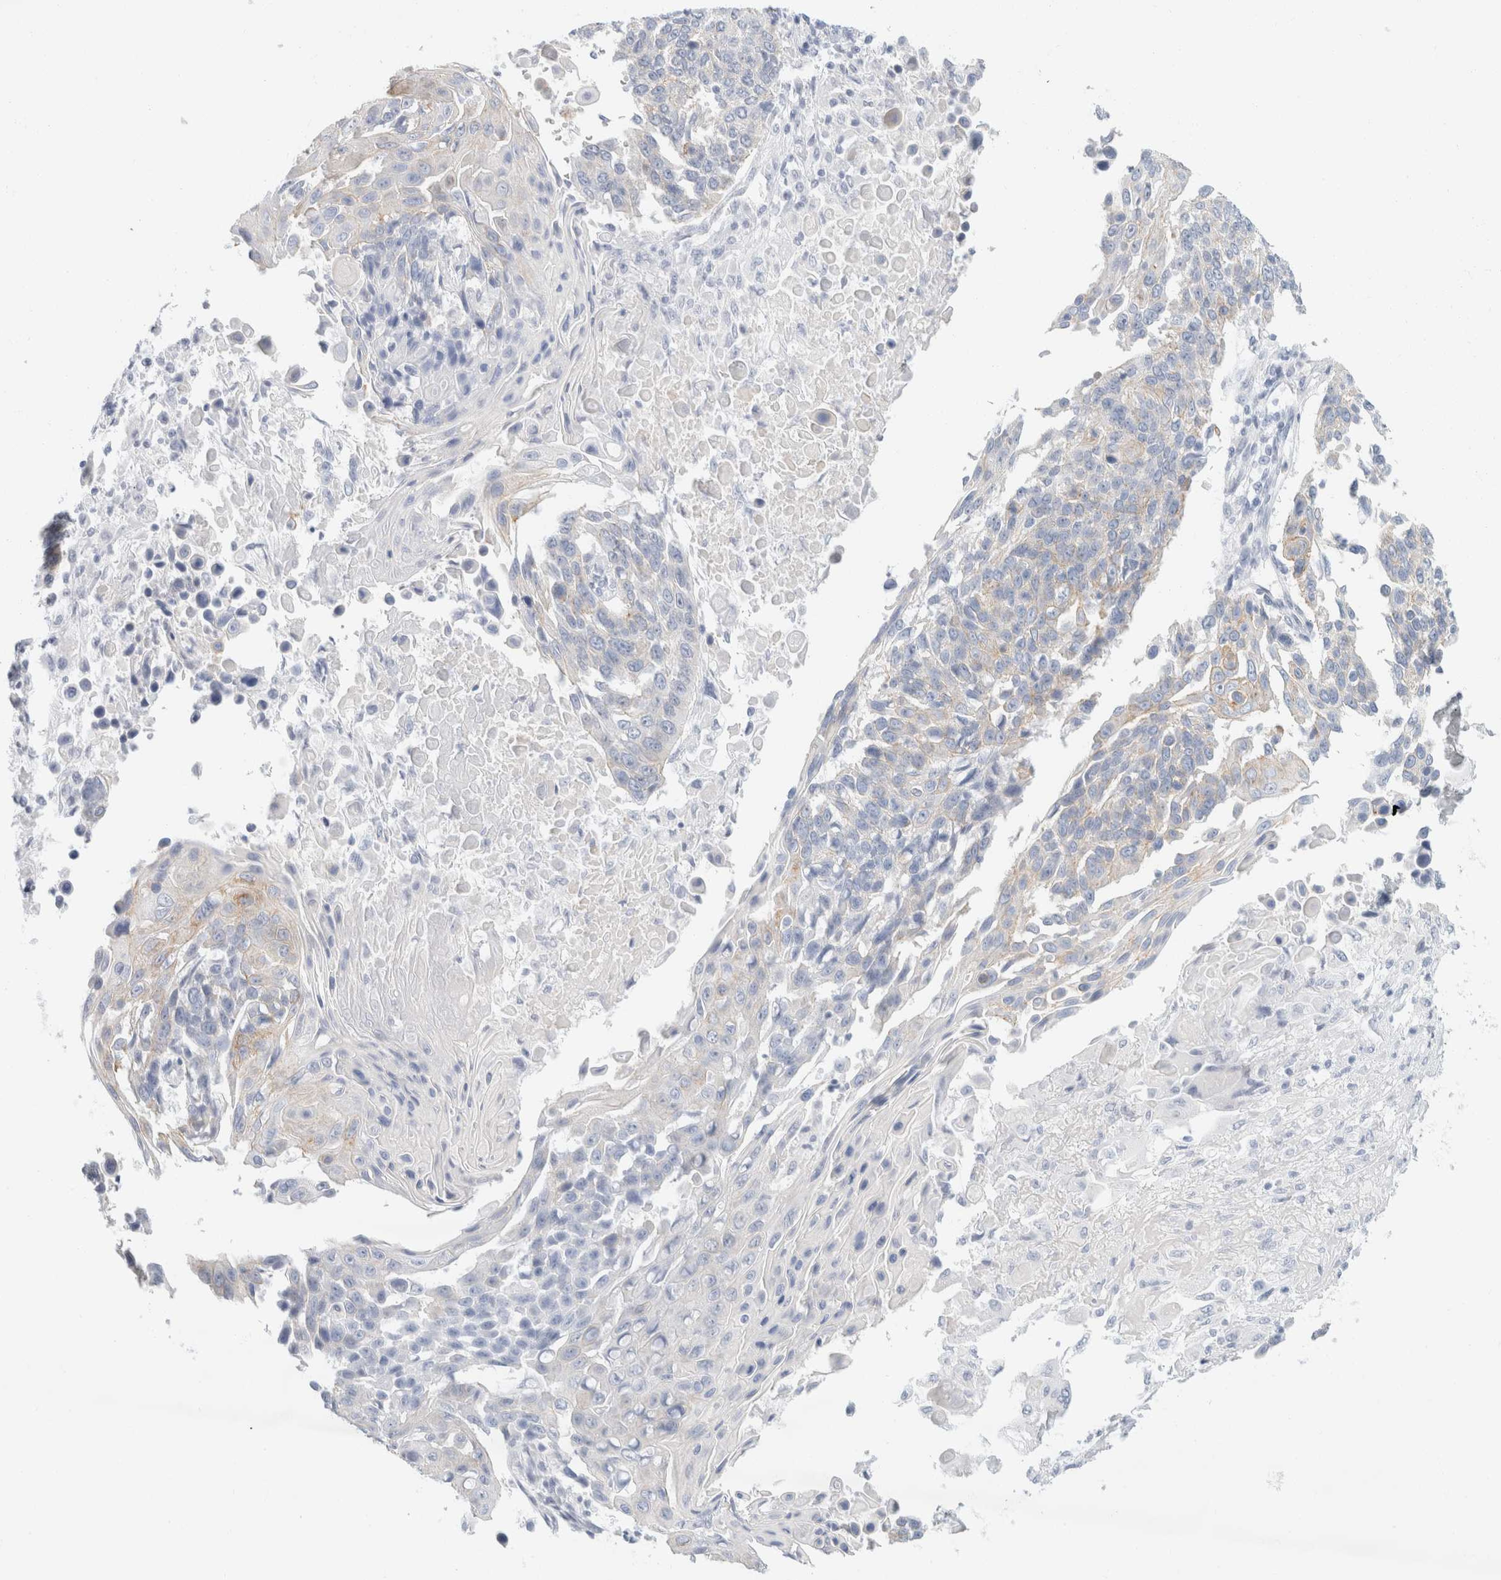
{"staining": {"intensity": "weak", "quantity": "<25%", "location": "cytoplasmic/membranous"}, "tissue": "lung cancer", "cell_type": "Tumor cells", "image_type": "cancer", "snomed": [{"axis": "morphology", "description": "Squamous cell carcinoma, NOS"}, {"axis": "topography", "description": "Lung"}], "caption": "A histopathology image of human lung cancer is negative for staining in tumor cells.", "gene": "KRT20", "patient": {"sex": "male", "age": 66}}